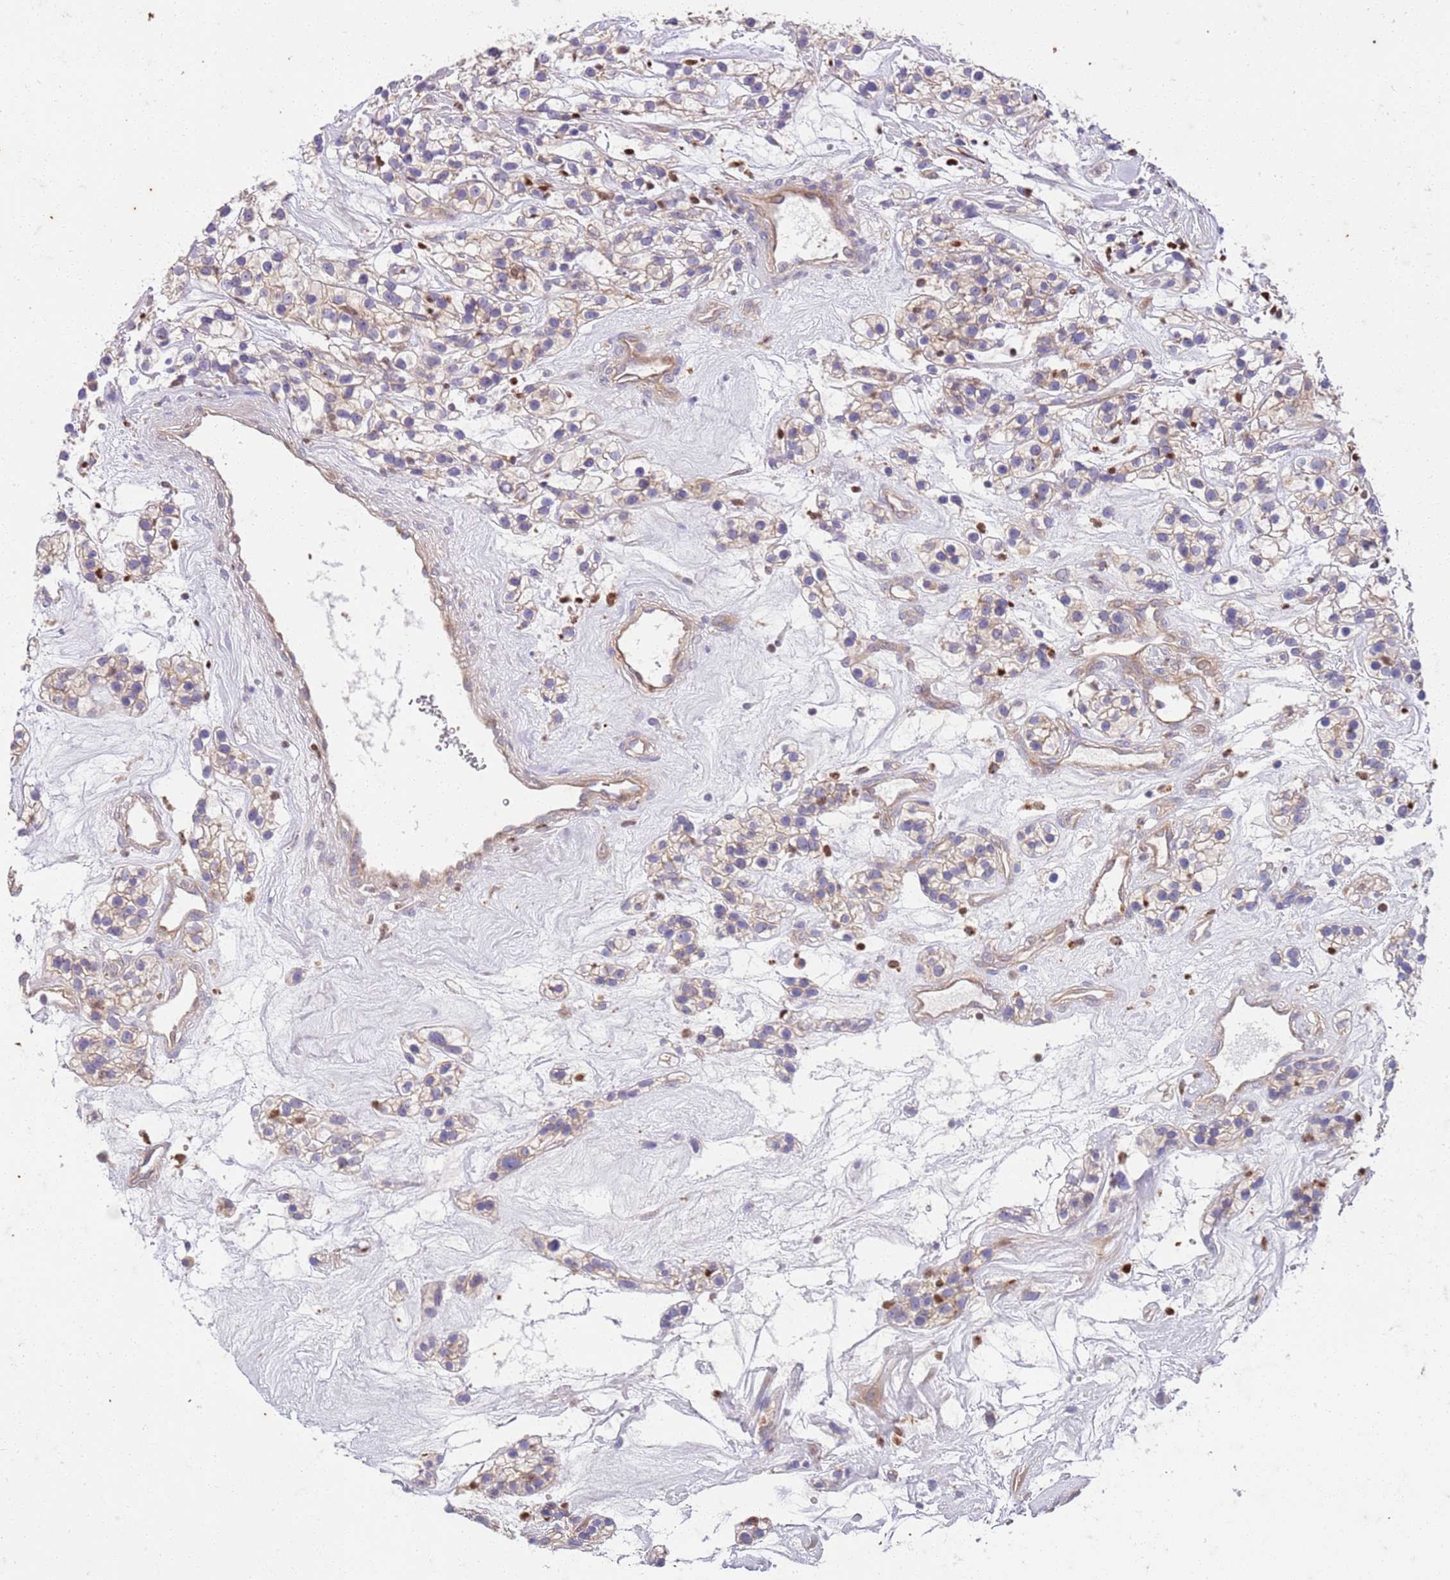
{"staining": {"intensity": "weak", "quantity": "<25%", "location": "cytoplasmic/membranous"}, "tissue": "renal cancer", "cell_type": "Tumor cells", "image_type": "cancer", "snomed": [{"axis": "morphology", "description": "Adenocarcinoma, NOS"}, {"axis": "topography", "description": "Kidney"}], "caption": "This micrograph is of renal adenocarcinoma stained with IHC to label a protein in brown with the nuclei are counter-stained blue. There is no staining in tumor cells.", "gene": "OSBP", "patient": {"sex": "female", "age": 57}}